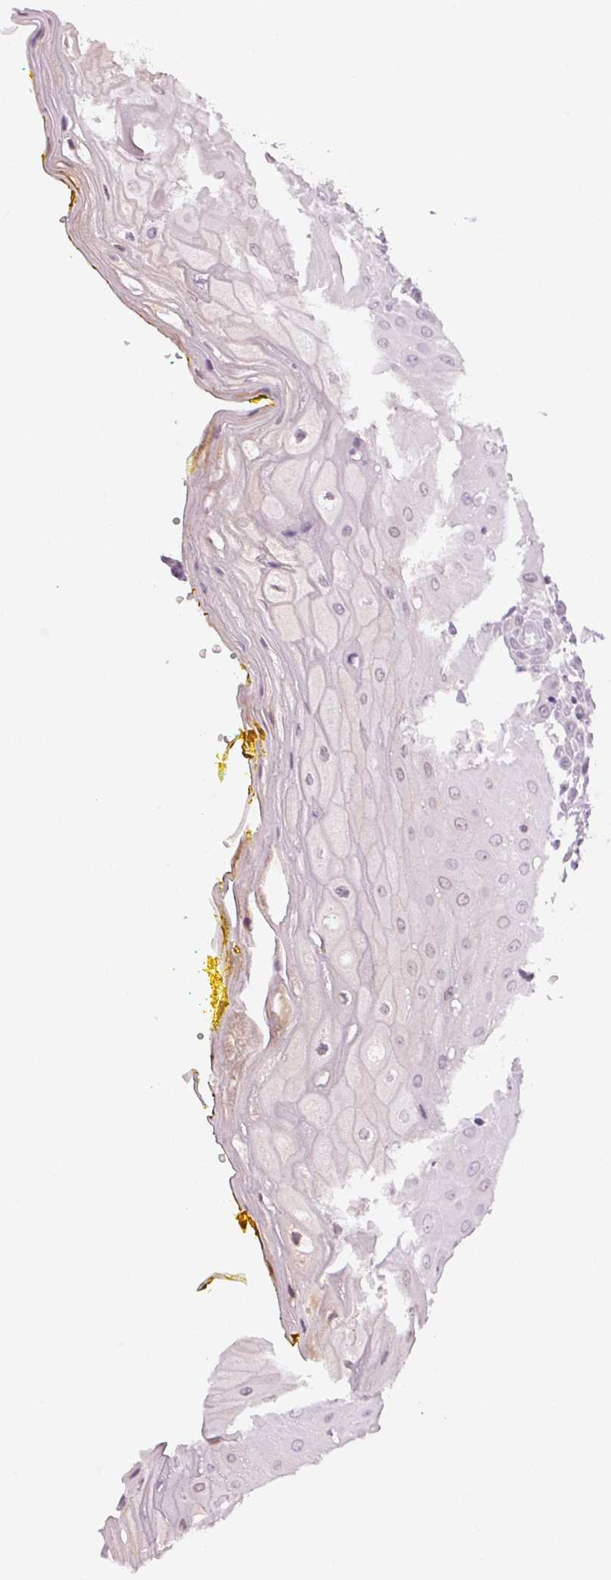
{"staining": {"intensity": "negative", "quantity": "none", "location": "none"}, "tissue": "oral mucosa", "cell_type": "Squamous epithelial cells", "image_type": "normal", "snomed": [{"axis": "morphology", "description": "Normal tissue, NOS"}, {"axis": "morphology", "description": "Squamous cell carcinoma, NOS"}, {"axis": "topography", "description": "Oral tissue"}, {"axis": "topography", "description": "Head-Neck"}], "caption": "This is a micrograph of immunohistochemistry staining of benign oral mucosa, which shows no positivity in squamous epithelial cells.", "gene": "HSF5", "patient": {"sex": "female", "age": 70}}